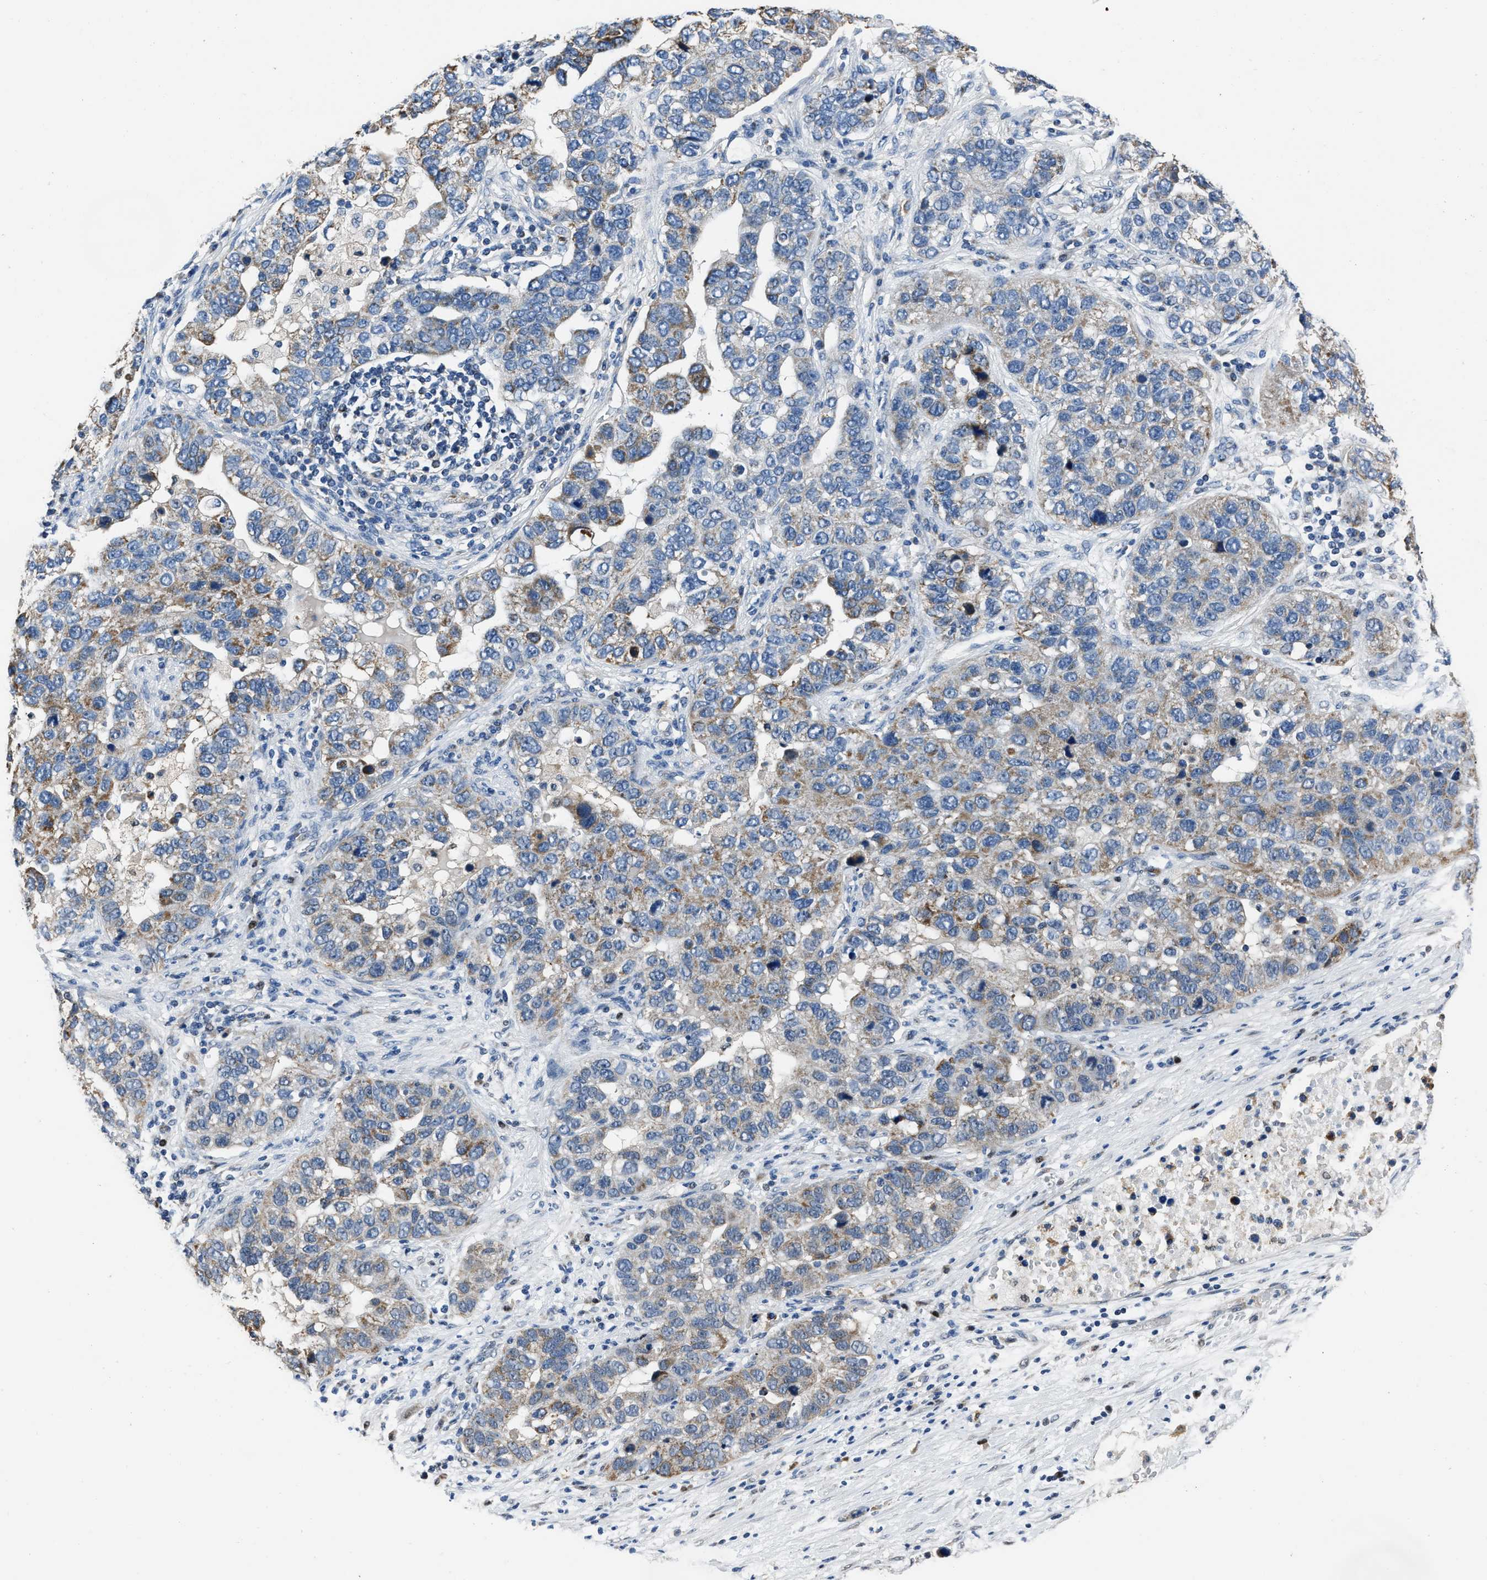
{"staining": {"intensity": "moderate", "quantity": "25%-75%", "location": "cytoplasmic/membranous"}, "tissue": "pancreatic cancer", "cell_type": "Tumor cells", "image_type": "cancer", "snomed": [{"axis": "morphology", "description": "Adenocarcinoma, NOS"}, {"axis": "topography", "description": "Pancreas"}], "caption": "Moderate cytoplasmic/membranous positivity for a protein is appreciated in approximately 25%-75% of tumor cells of pancreatic adenocarcinoma using IHC.", "gene": "NSUN5", "patient": {"sex": "female", "age": 61}}